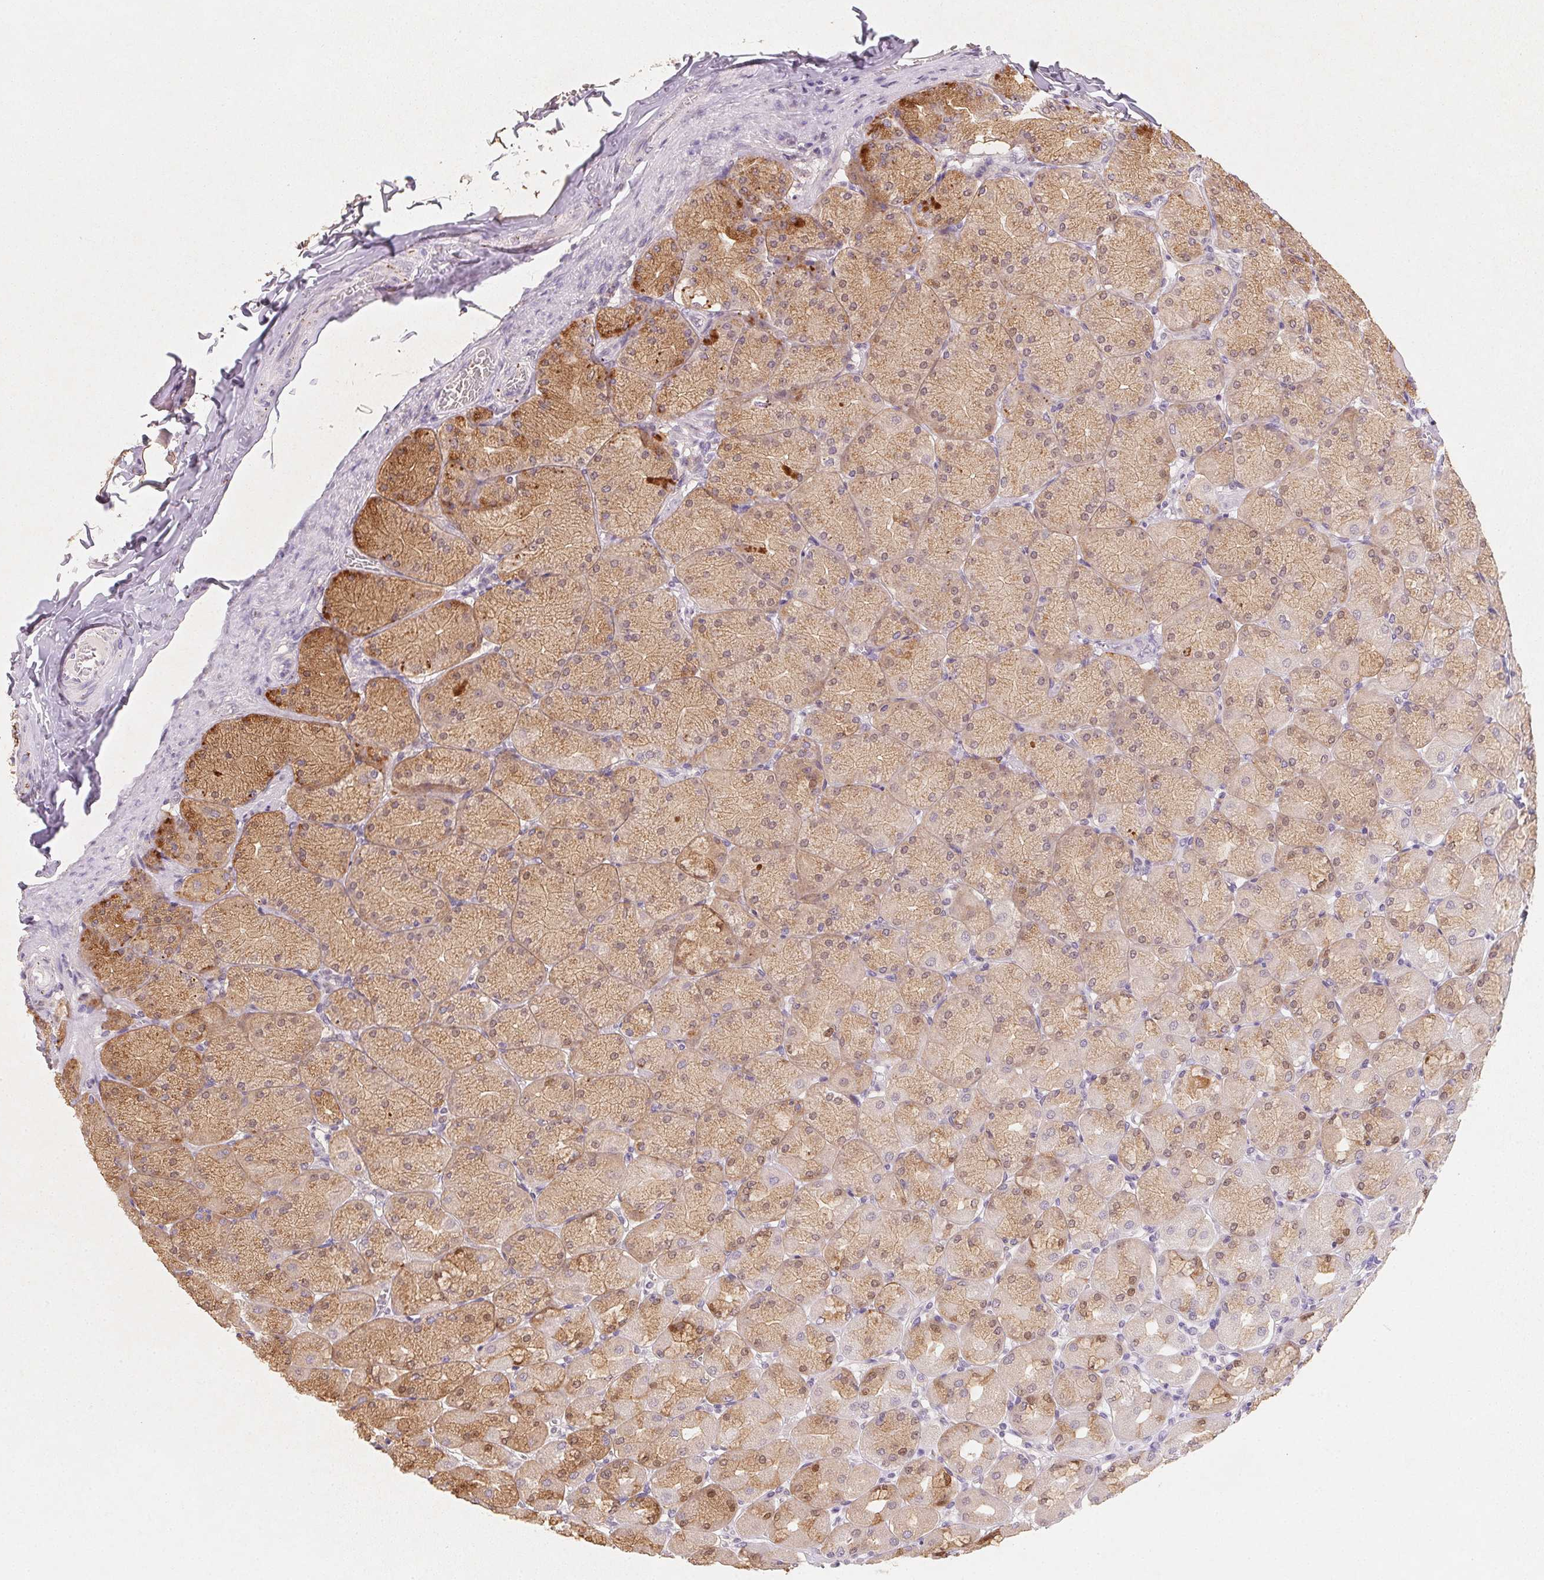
{"staining": {"intensity": "weak", "quantity": "25%-75%", "location": "cytoplasmic/membranous,nuclear"}, "tissue": "stomach", "cell_type": "Glandular cells", "image_type": "normal", "snomed": [{"axis": "morphology", "description": "Normal tissue, NOS"}, {"axis": "topography", "description": "Stomach, upper"}], "caption": "Immunohistochemical staining of unremarkable stomach reveals weak cytoplasmic/membranous,nuclear protein staining in about 25%-75% of glandular cells. (DAB = brown stain, brightfield microscopy at high magnification).", "gene": "SLC6A18", "patient": {"sex": "female", "age": 56}}